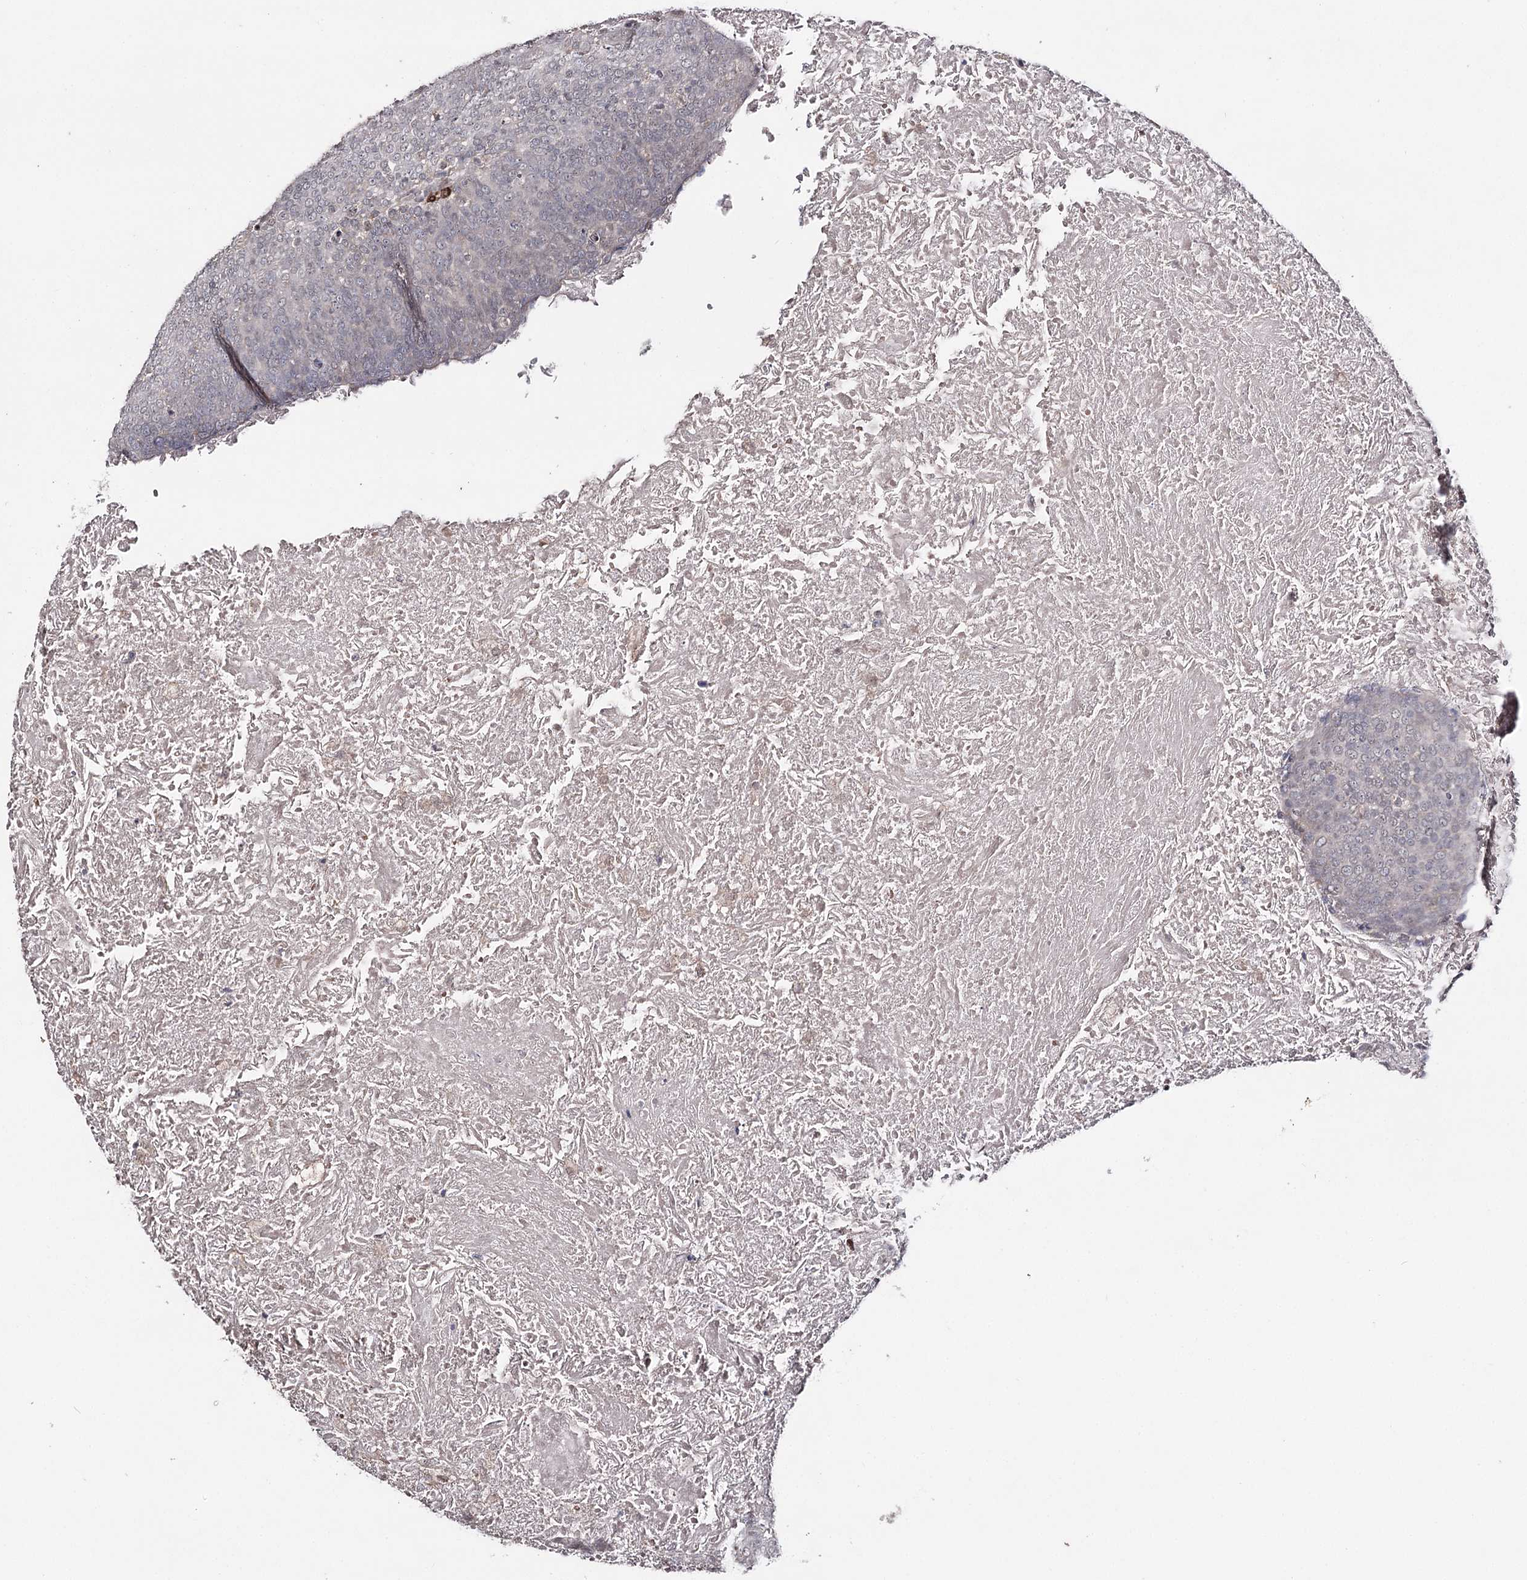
{"staining": {"intensity": "negative", "quantity": "none", "location": "none"}, "tissue": "head and neck cancer", "cell_type": "Tumor cells", "image_type": "cancer", "snomed": [{"axis": "morphology", "description": "Squamous cell carcinoma, NOS"}, {"axis": "morphology", "description": "Squamous cell carcinoma, metastatic, NOS"}, {"axis": "topography", "description": "Lymph node"}, {"axis": "topography", "description": "Head-Neck"}], "caption": "Head and neck cancer (metastatic squamous cell carcinoma) was stained to show a protein in brown. There is no significant positivity in tumor cells.", "gene": "HSD11B2", "patient": {"sex": "male", "age": 62}}